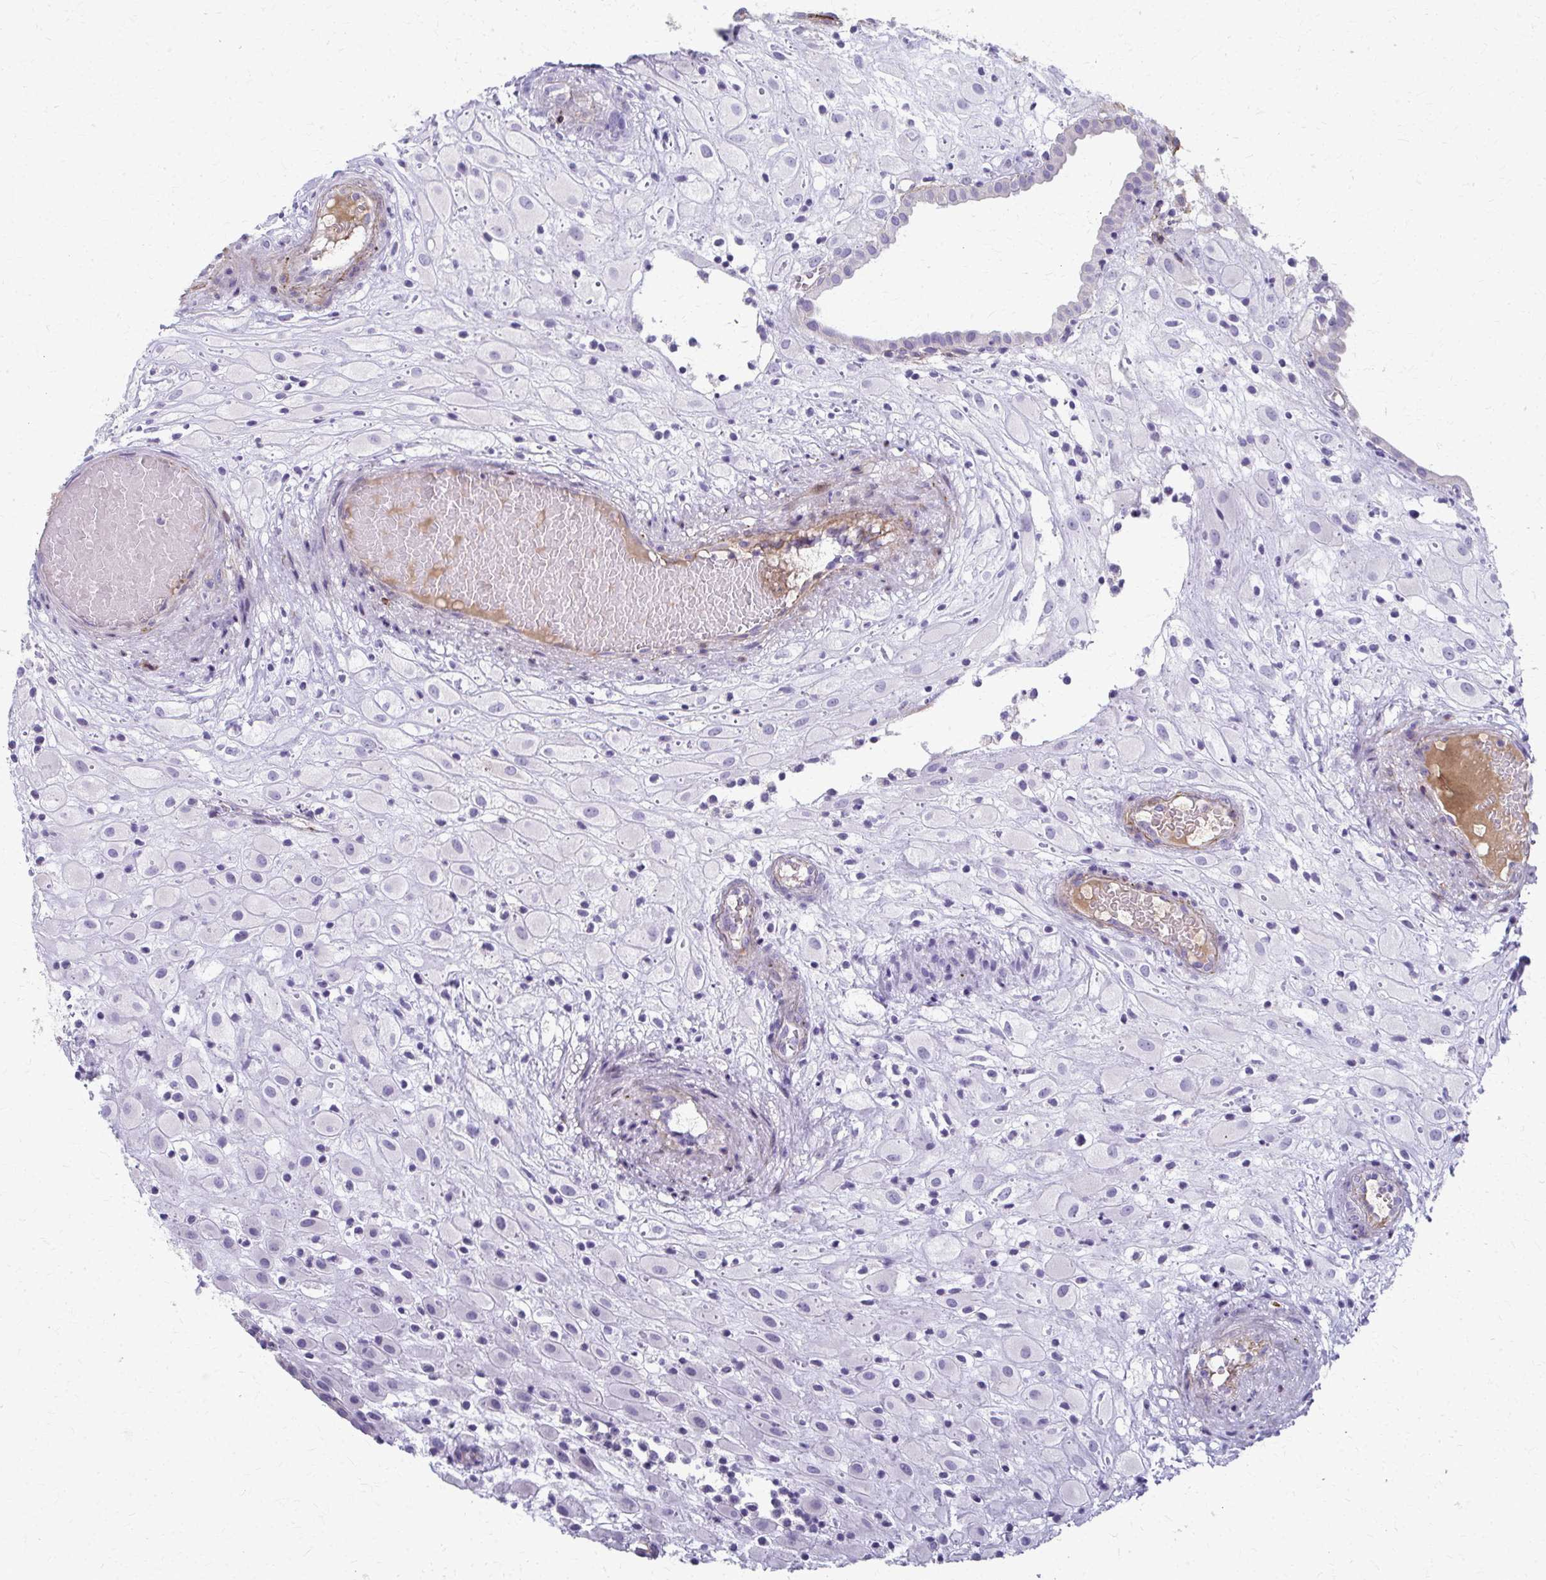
{"staining": {"intensity": "negative", "quantity": "none", "location": "none"}, "tissue": "placenta", "cell_type": "Decidual cells", "image_type": "normal", "snomed": [{"axis": "morphology", "description": "Normal tissue, NOS"}, {"axis": "topography", "description": "Placenta"}], "caption": "Unremarkable placenta was stained to show a protein in brown. There is no significant positivity in decidual cells. The staining is performed using DAB brown chromogen with nuclei counter-stained in using hematoxylin.", "gene": "ADIPOQ", "patient": {"sex": "female", "age": 24}}